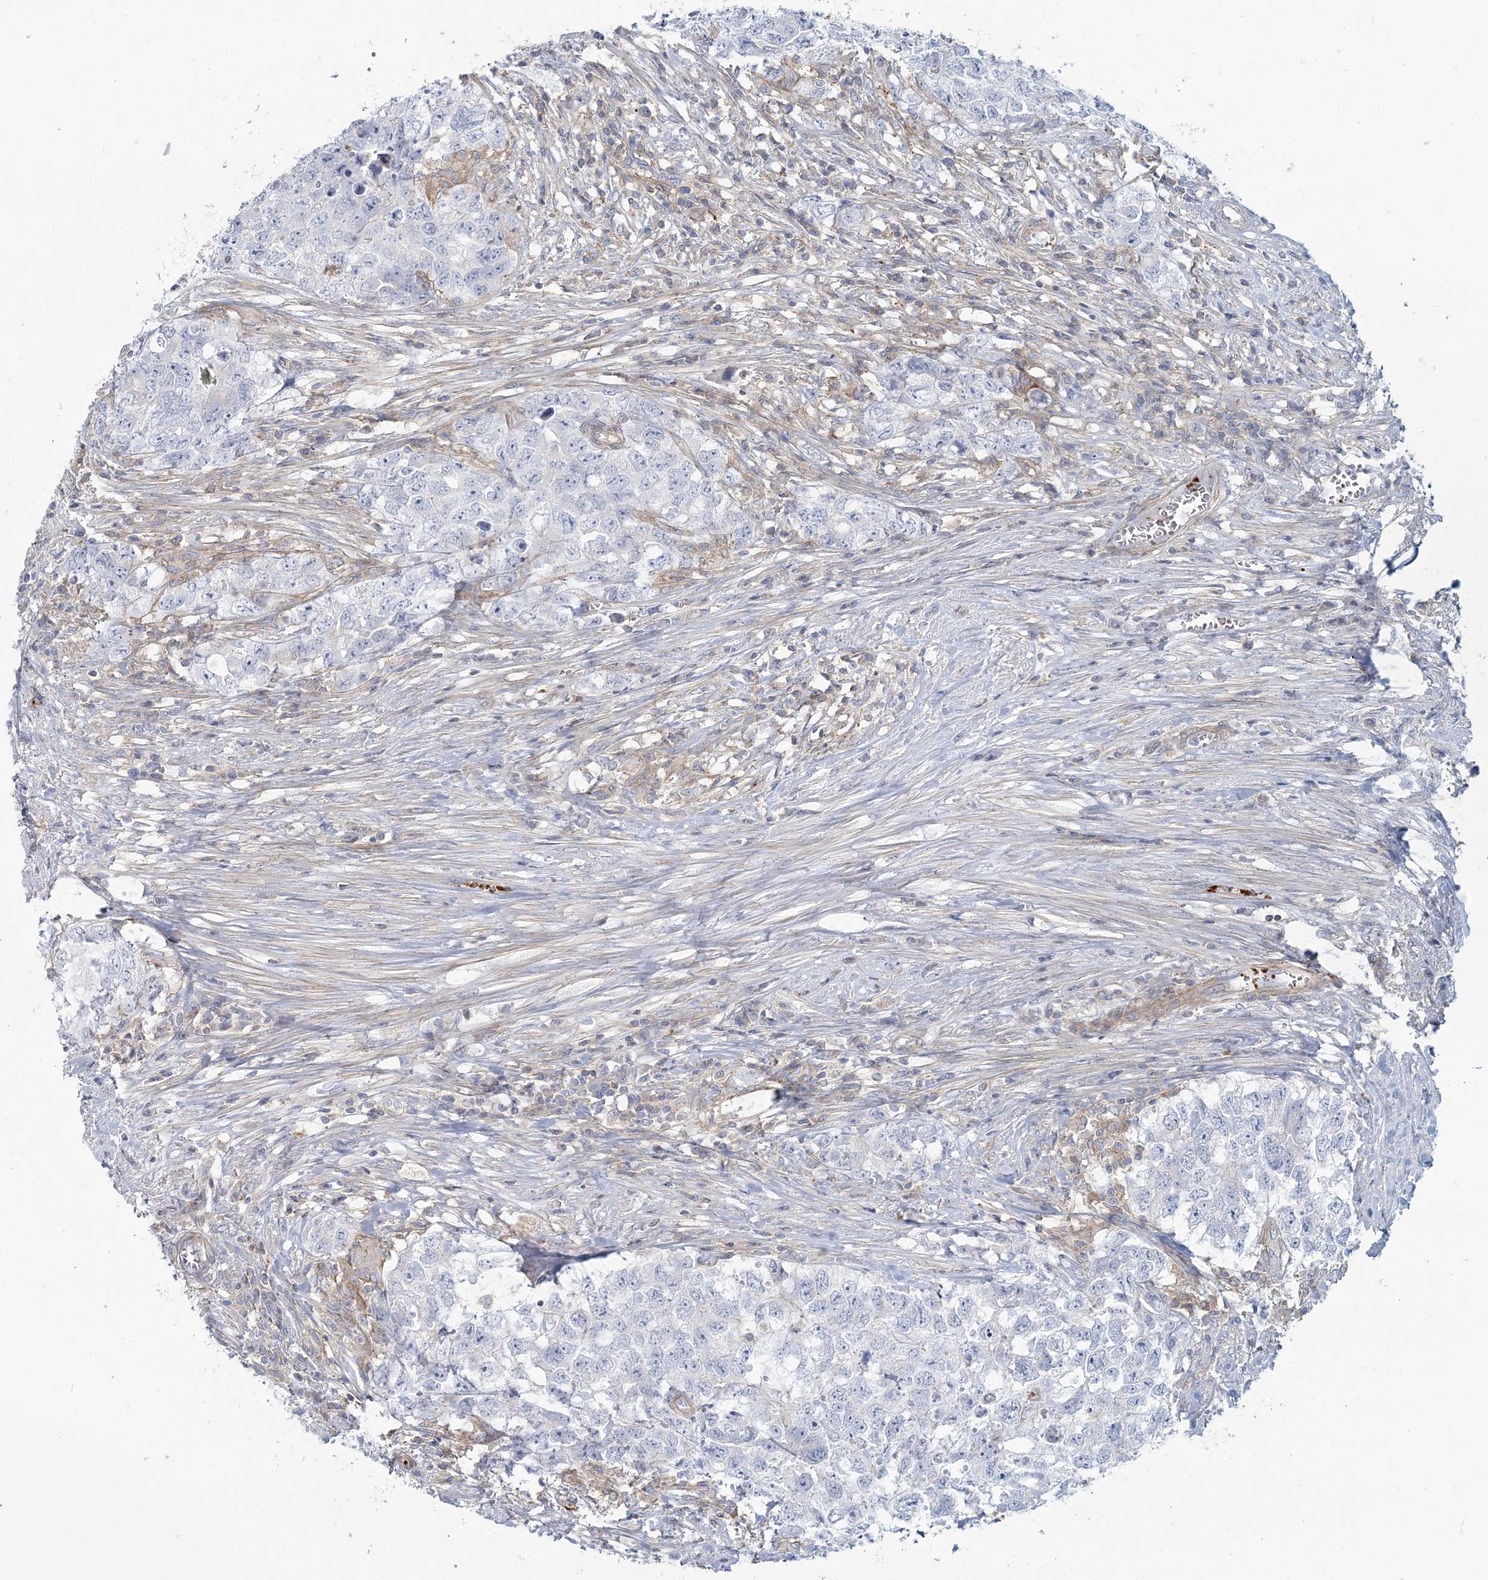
{"staining": {"intensity": "negative", "quantity": "none", "location": "none"}, "tissue": "testis cancer", "cell_type": "Tumor cells", "image_type": "cancer", "snomed": [{"axis": "morphology", "description": "Seminoma, NOS"}, {"axis": "morphology", "description": "Carcinoma, Embryonal, NOS"}, {"axis": "topography", "description": "Testis"}], "caption": "High power microscopy image of an immunohistochemistry (IHC) image of testis embryonal carcinoma, revealing no significant positivity in tumor cells. (Brightfield microscopy of DAB (3,3'-diaminobenzidine) immunohistochemistry (IHC) at high magnification).", "gene": "CUEDC2", "patient": {"sex": "male", "age": 43}}